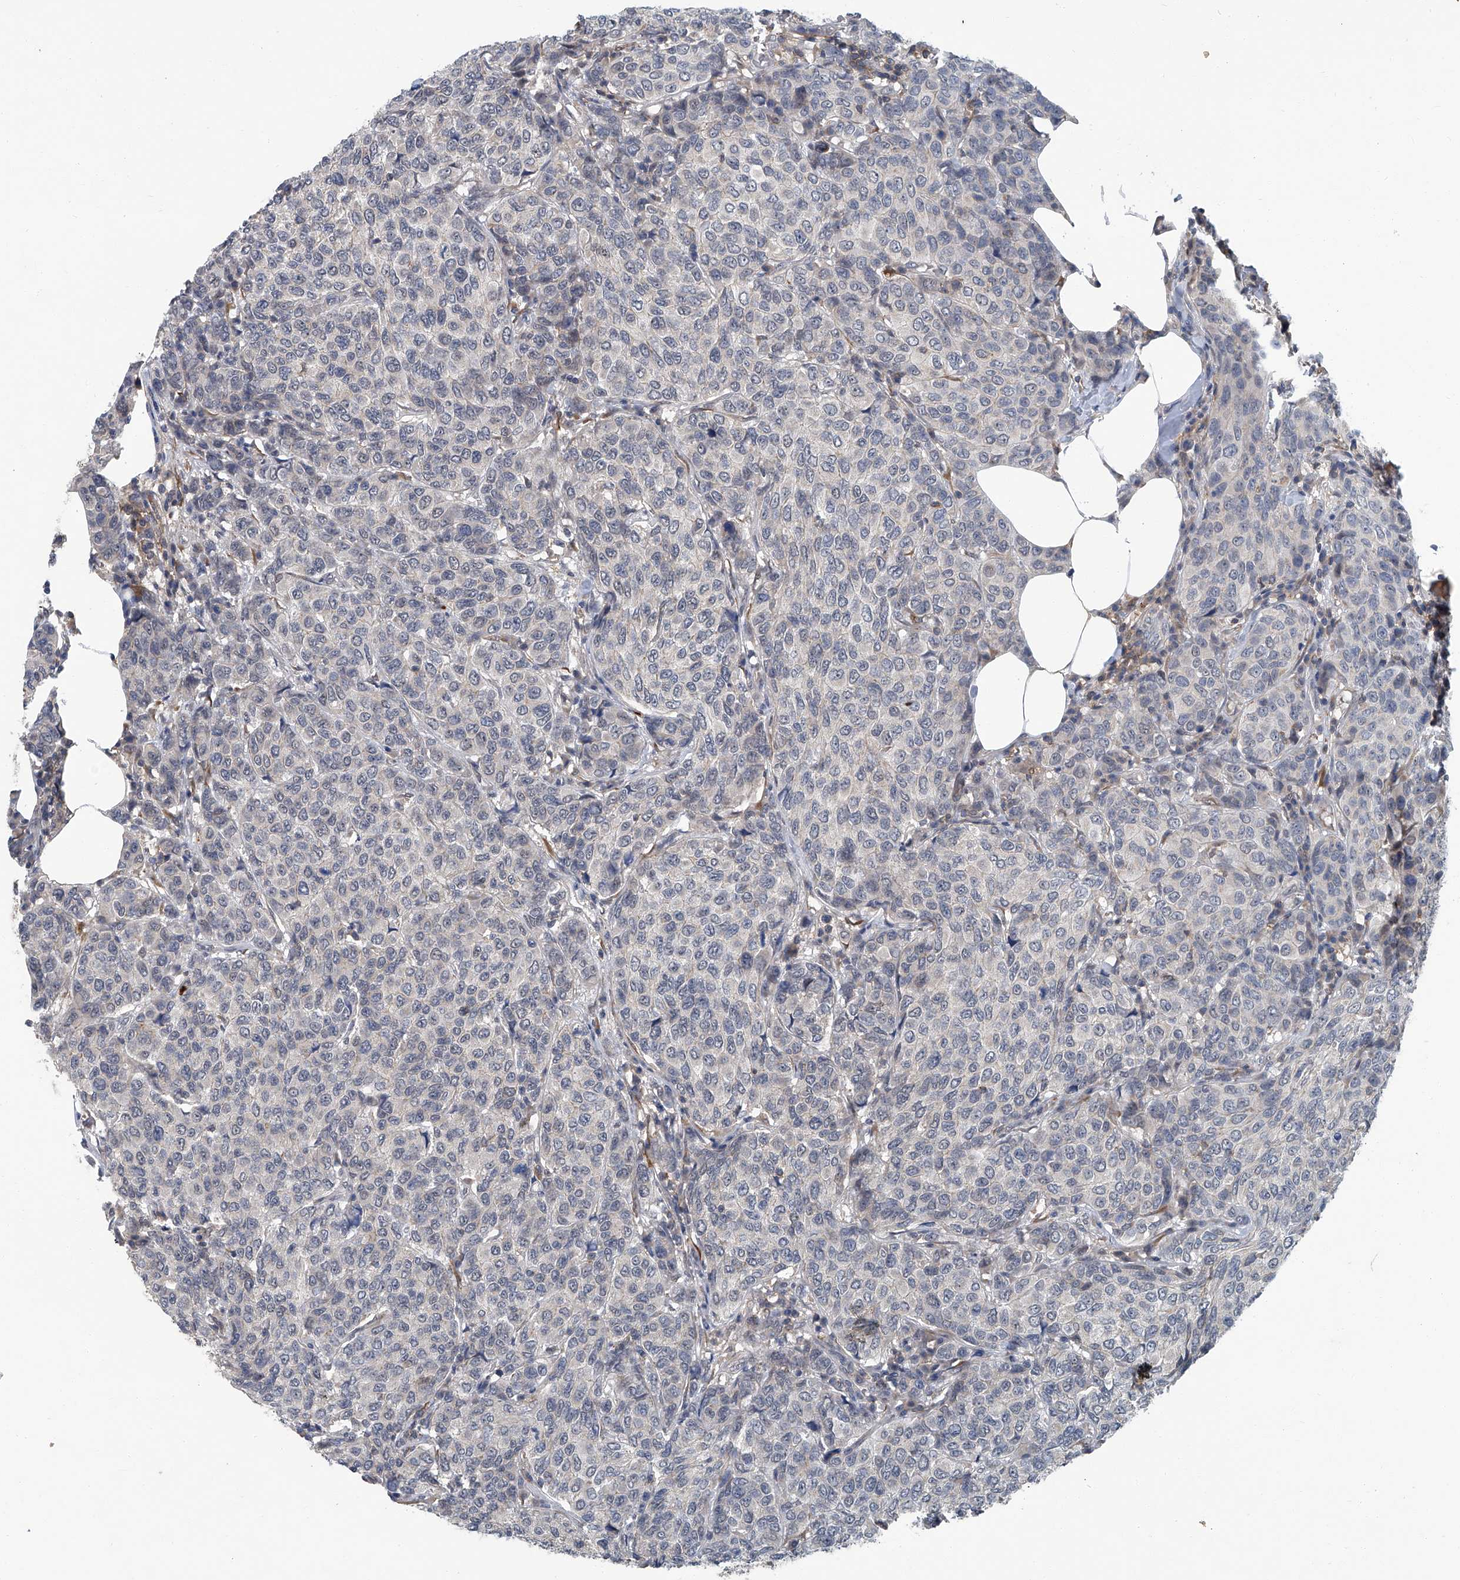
{"staining": {"intensity": "negative", "quantity": "none", "location": "none"}, "tissue": "breast cancer", "cell_type": "Tumor cells", "image_type": "cancer", "snomed": [{"axis": "morphology", "description": "Duct carcinoma"}, {"axis": "topography", "description": "Breast"}], "caption": "Immunohistochemical staining of breast infiltrating ductal carcinoma exhibits no significant expression in tumor cells.", "gene": "AKNAD1", "patient": {"sex": "female", "age": 55}}